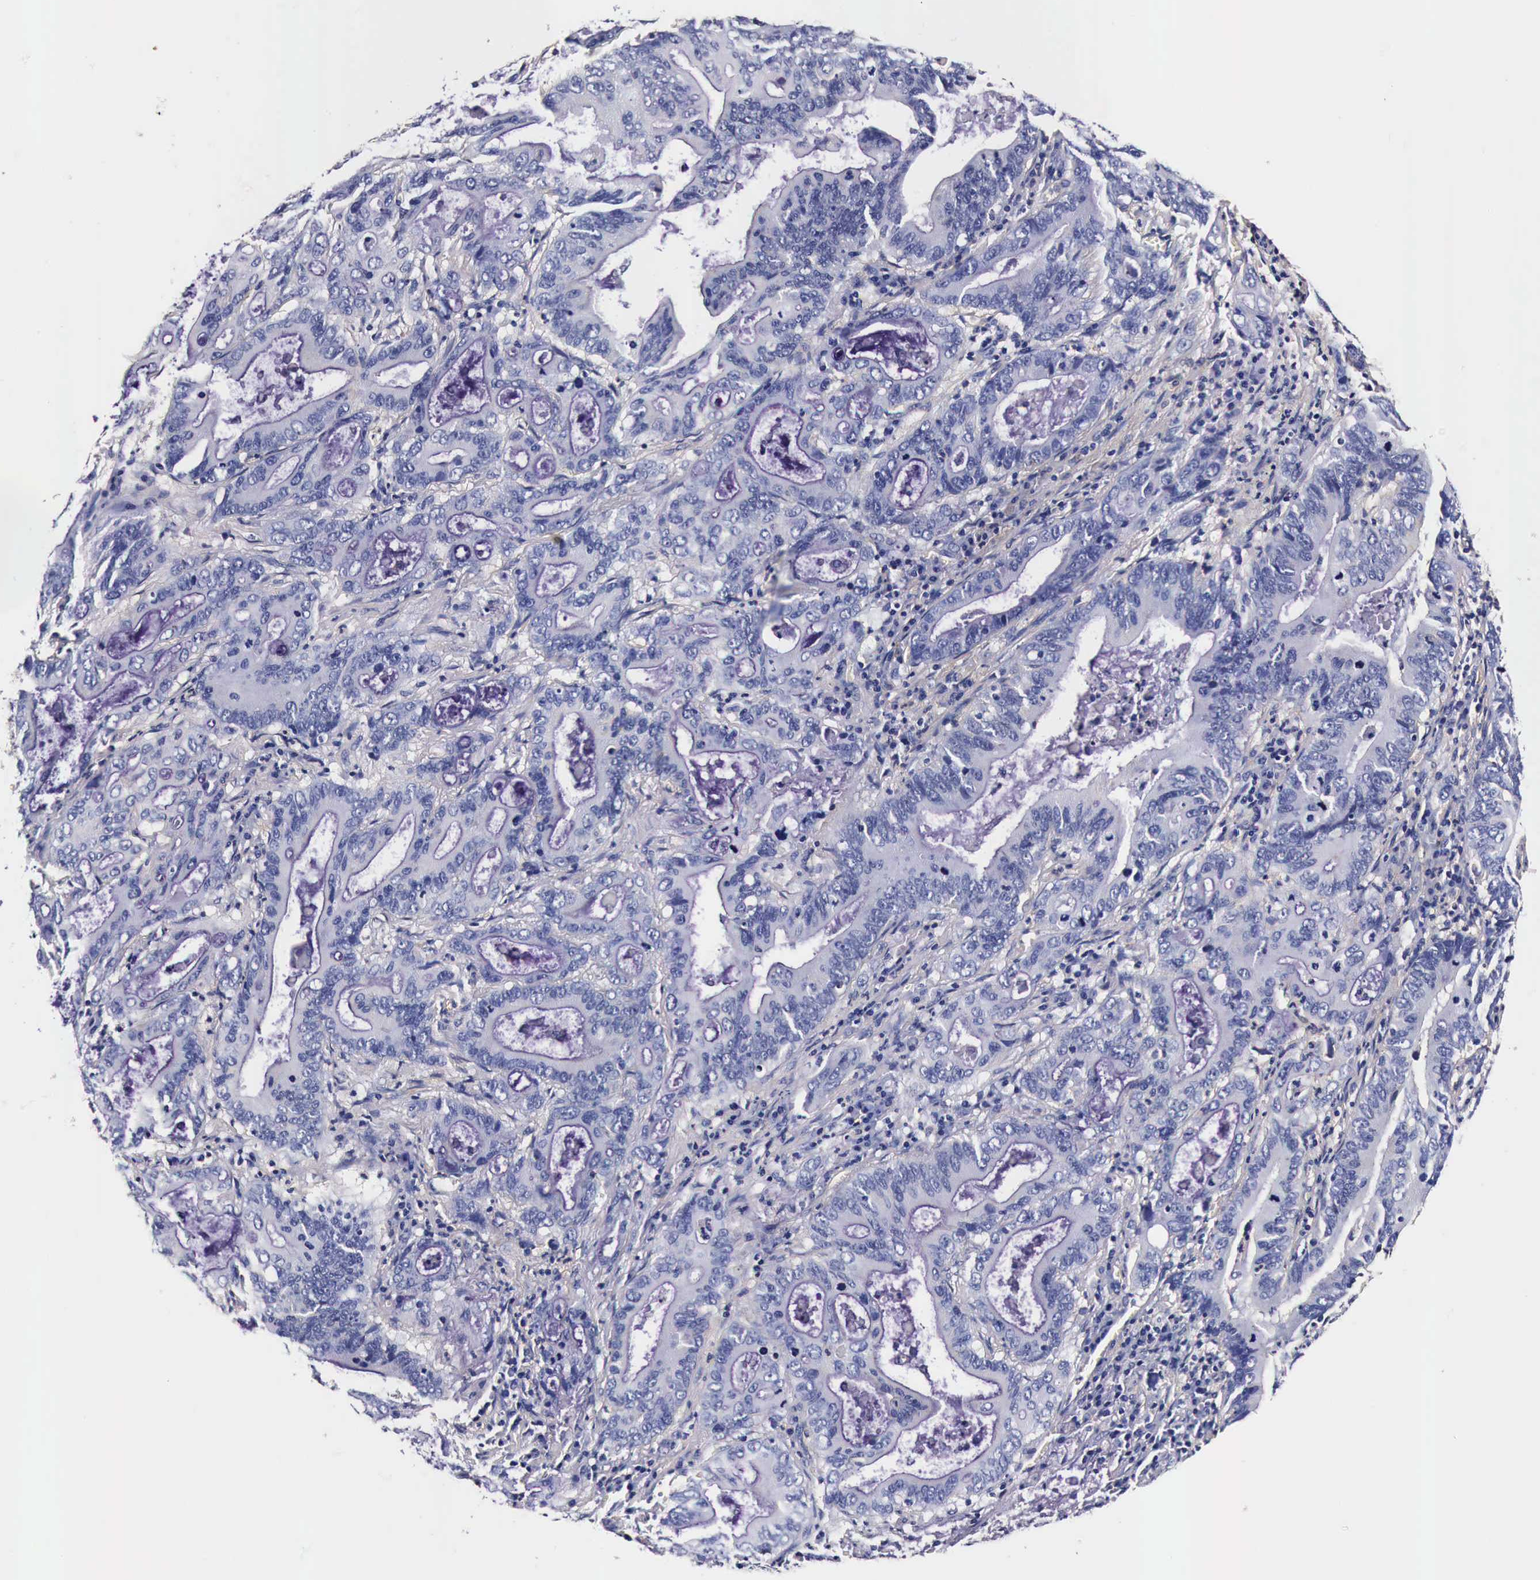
{"staining": {"intensity": "negative", "quantity": "none", "location": "none"}, "tissue": "stomach cancer", "cell_type": "Tumor cells", "image_type": "cancer", "snomed": [{"axis": "morphology", "description": "Adenocarcinoma, NOS"}, {"axis": "topography", "description": "Stomach, upper"}], "caption": "An image of adenocarcinoma (stomach) stained for a protein displays no brown staining in tumor cells.", "gene": "RP2", "patient": {"sex": "male", "age": 63}}